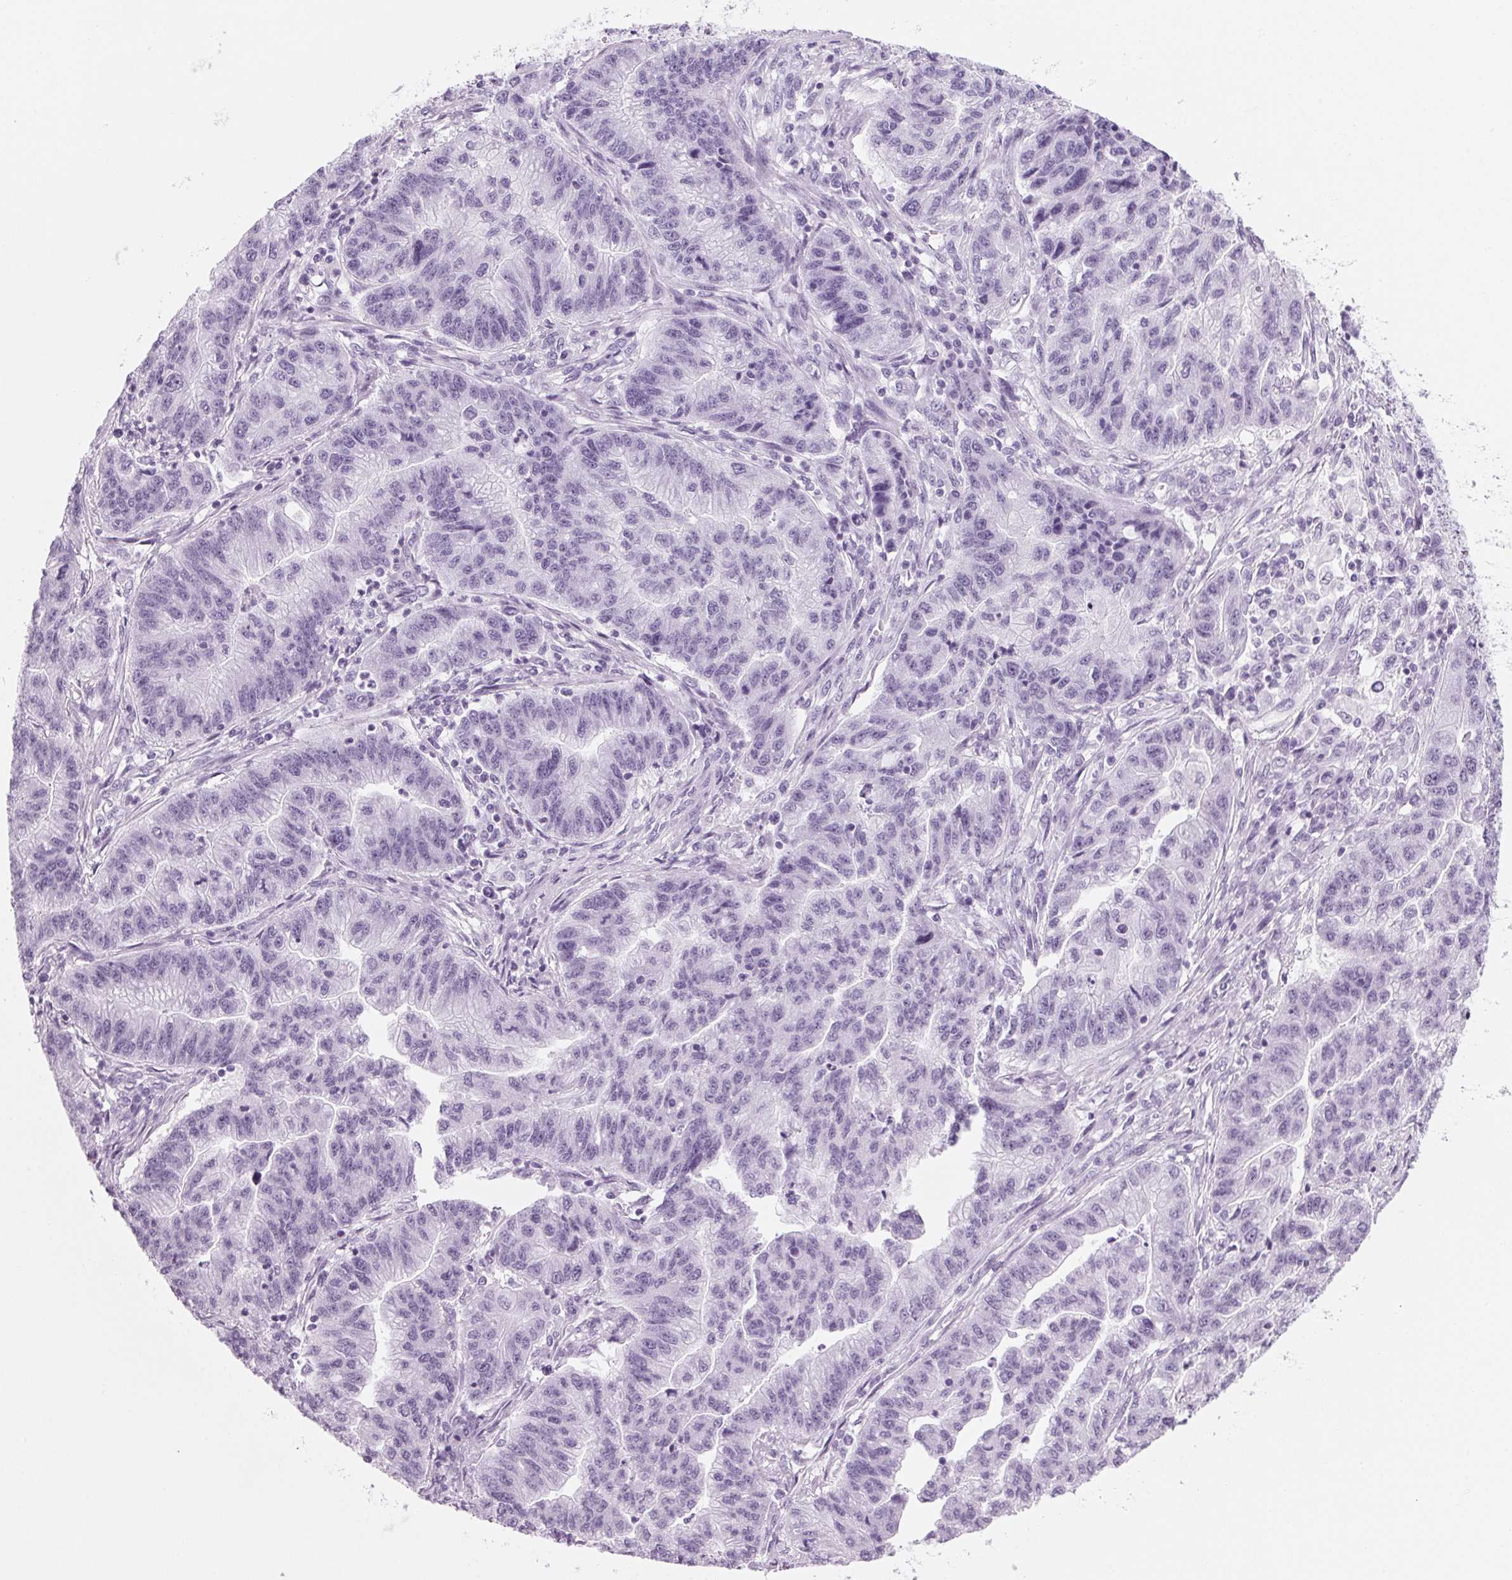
{"staining": {"intensity": "negative", "quantity": "none", "location": "none"}, "tissue": "stomach cancer", "cell_type": "Tumor cells", "image_type": "cancer", "snomed": [{"axis": "morphology", "description": "Adenocarcinoma, NOS"}, {"axis": "topography", "description": "Stomach"}], "caption": "An image of adenocarcinoma (stomach) stained for a protein shows no brown staining in tumor cells. (DAB immunohistochemistry (IHC) visualized using brightfield microscopy, high magnification).", "gene": "DNTTIP2", "patient": {"sex": "male", "age": 83}}